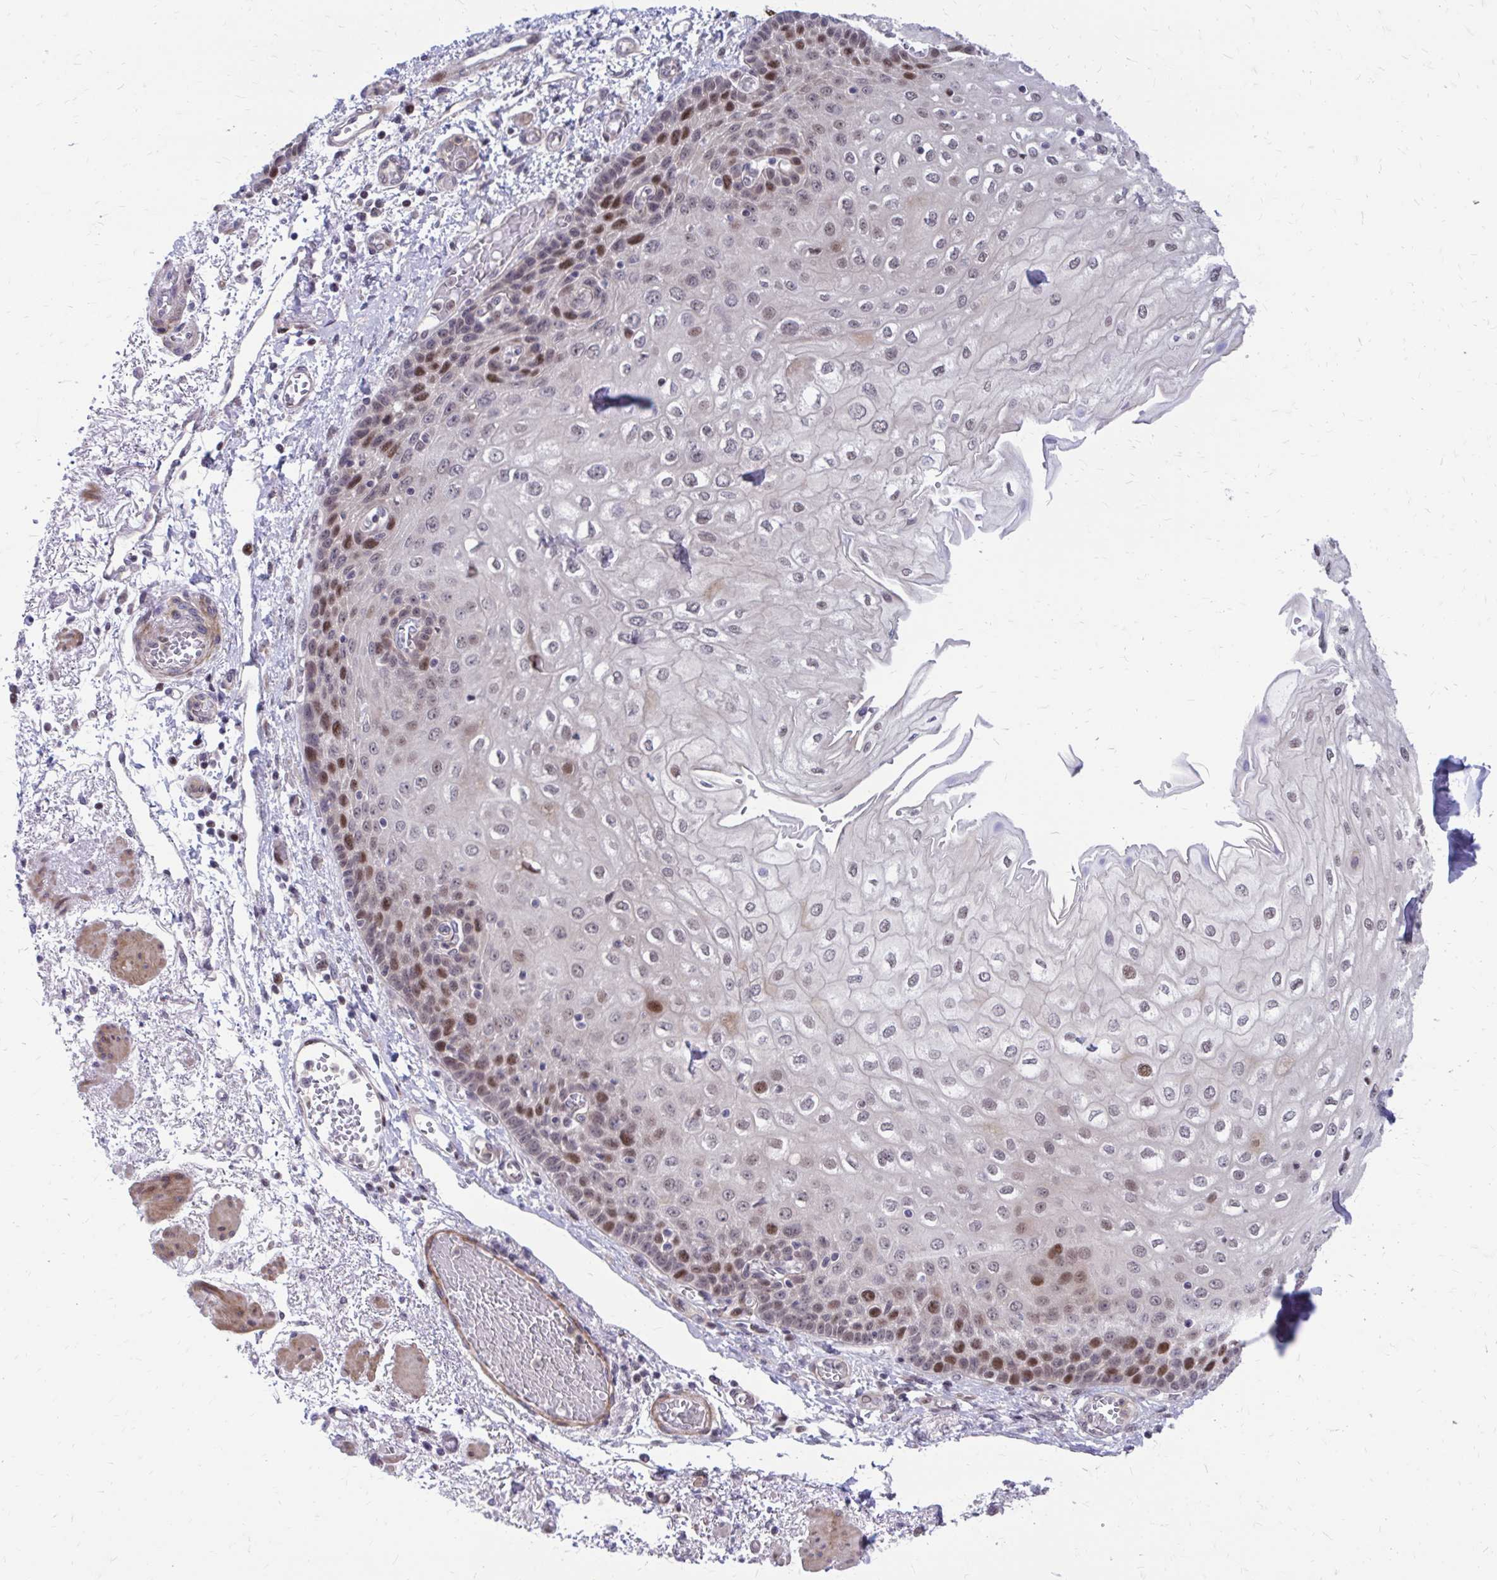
{"staining": {"intensity": "moderate", "quantity": "<25%", "location": "nuclear"}, "tissue": "esophagus", "cell_type": "Squamous epithelial cells", "image_type": "normal", "snomed": [{"axis": "morphology", "description": "Normal tissue, NOS"}, {"axis": "morphology", "description": "Adenocarcinoma, NOS"}, {"axis": "topography", "description": "Esophagus"}], "caption": "A photomicrograph of human esophagus stained for a protein shows moderate nuclear brown staining in squamous epithelial cells. Ihc stains the protein of interest in brown and the nuclei are stained blue.", "gene": "ANKRD30B", "patient": {"sex": "male", "age": 81}}